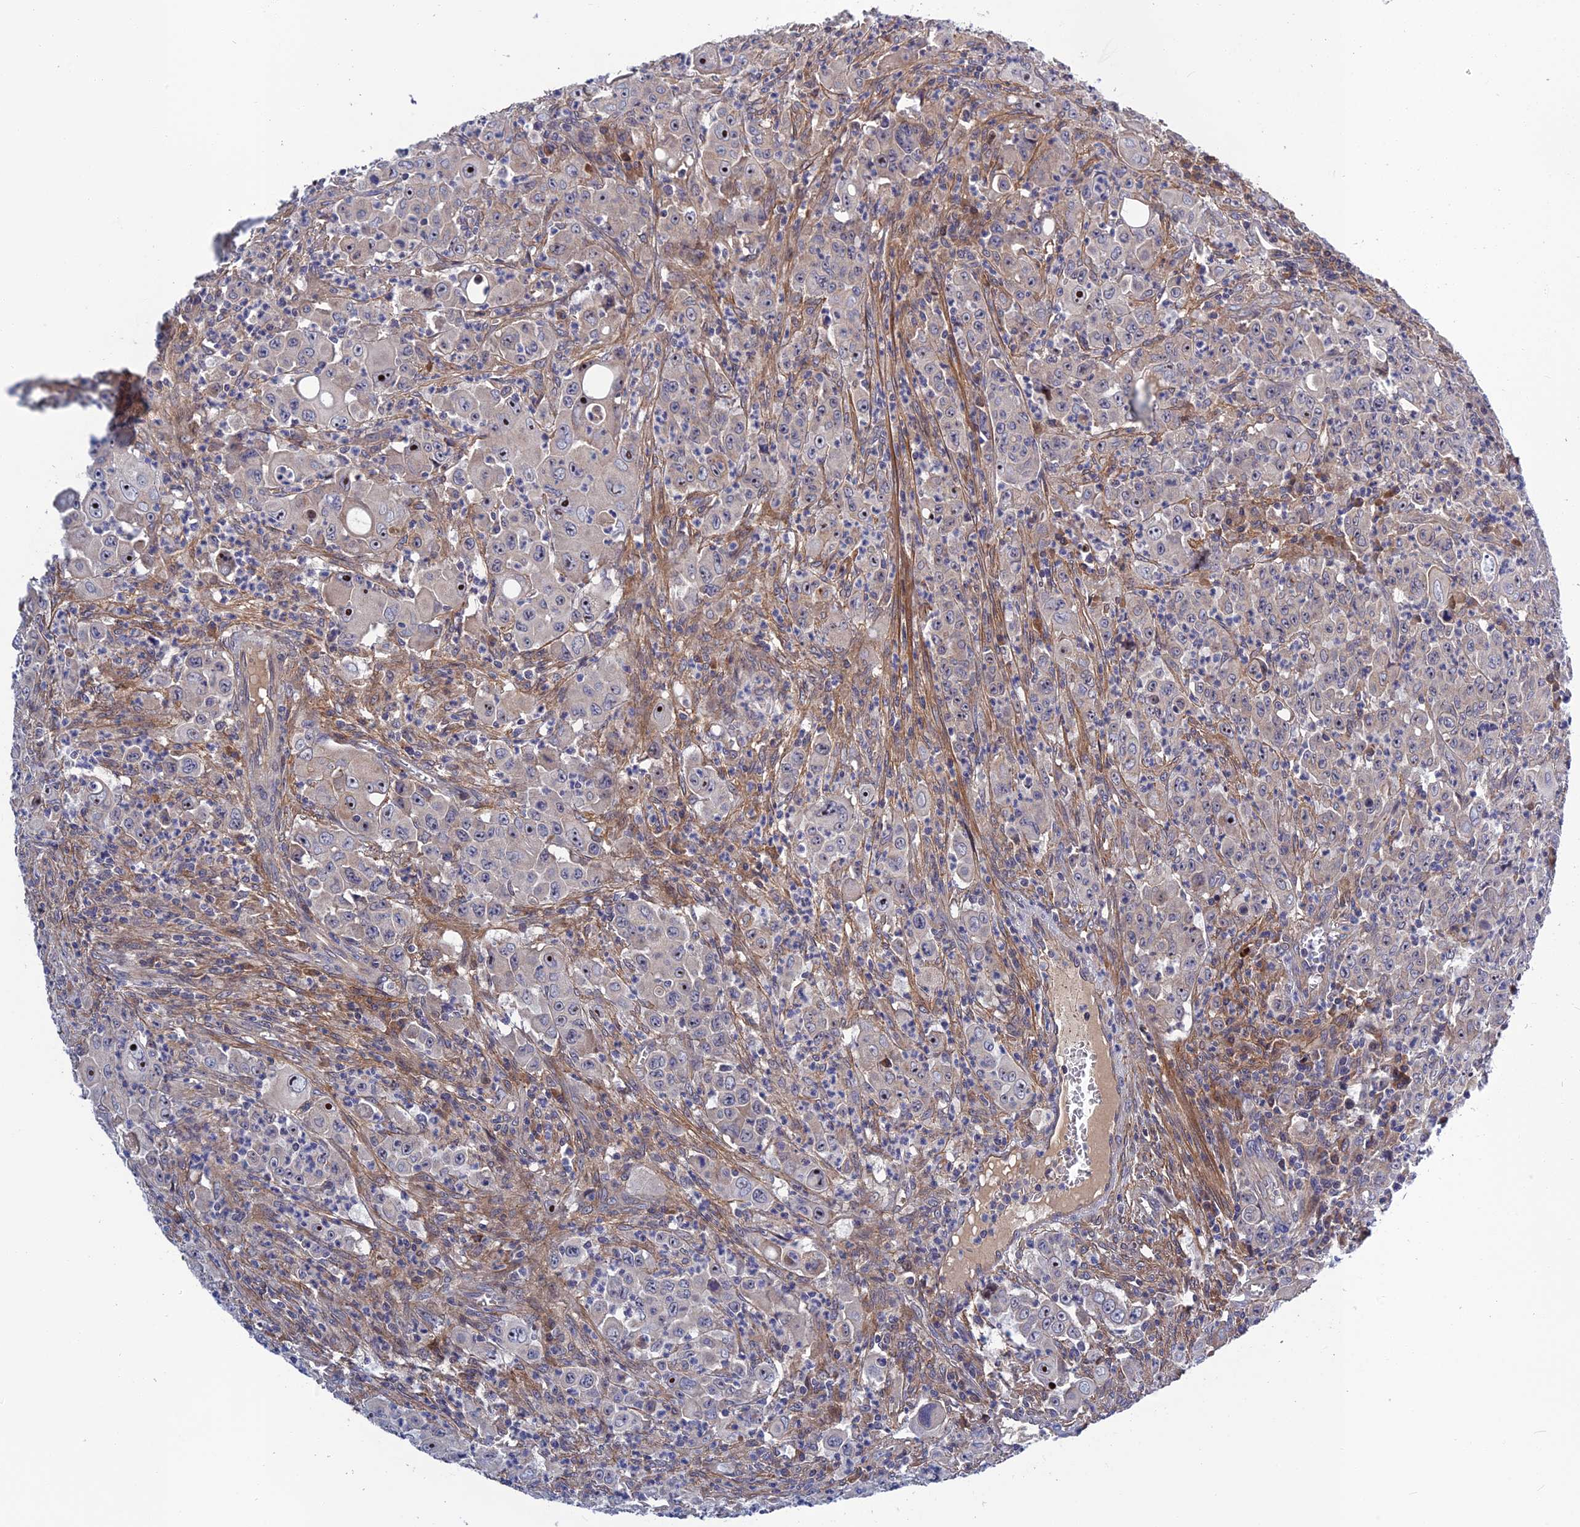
{"staining": {"intensity": "moderate", "quantity": "<25%", "location": "cytoplasmic/membranous"}, "tissue": "colorectal cancer", "cell_type": "Tumor cells", "image_type": "cancer", "snomed": [{"axis": "morphology", "description": "Adenocarcinoma, NOS"}, {"axis": "topography", "description": "Colon"}], "caption": "Brown immunohistochemical staining in colorectal cancer (adenocarcinoma) demonstrates moderate cytoplasmic/membranous positivity in approximately <25% of tumor cells. (Brightfield microscopy of DAB IHC at high magnification).", "gene": "CRACD", "patient": {"sex": "male", "age": 51}}